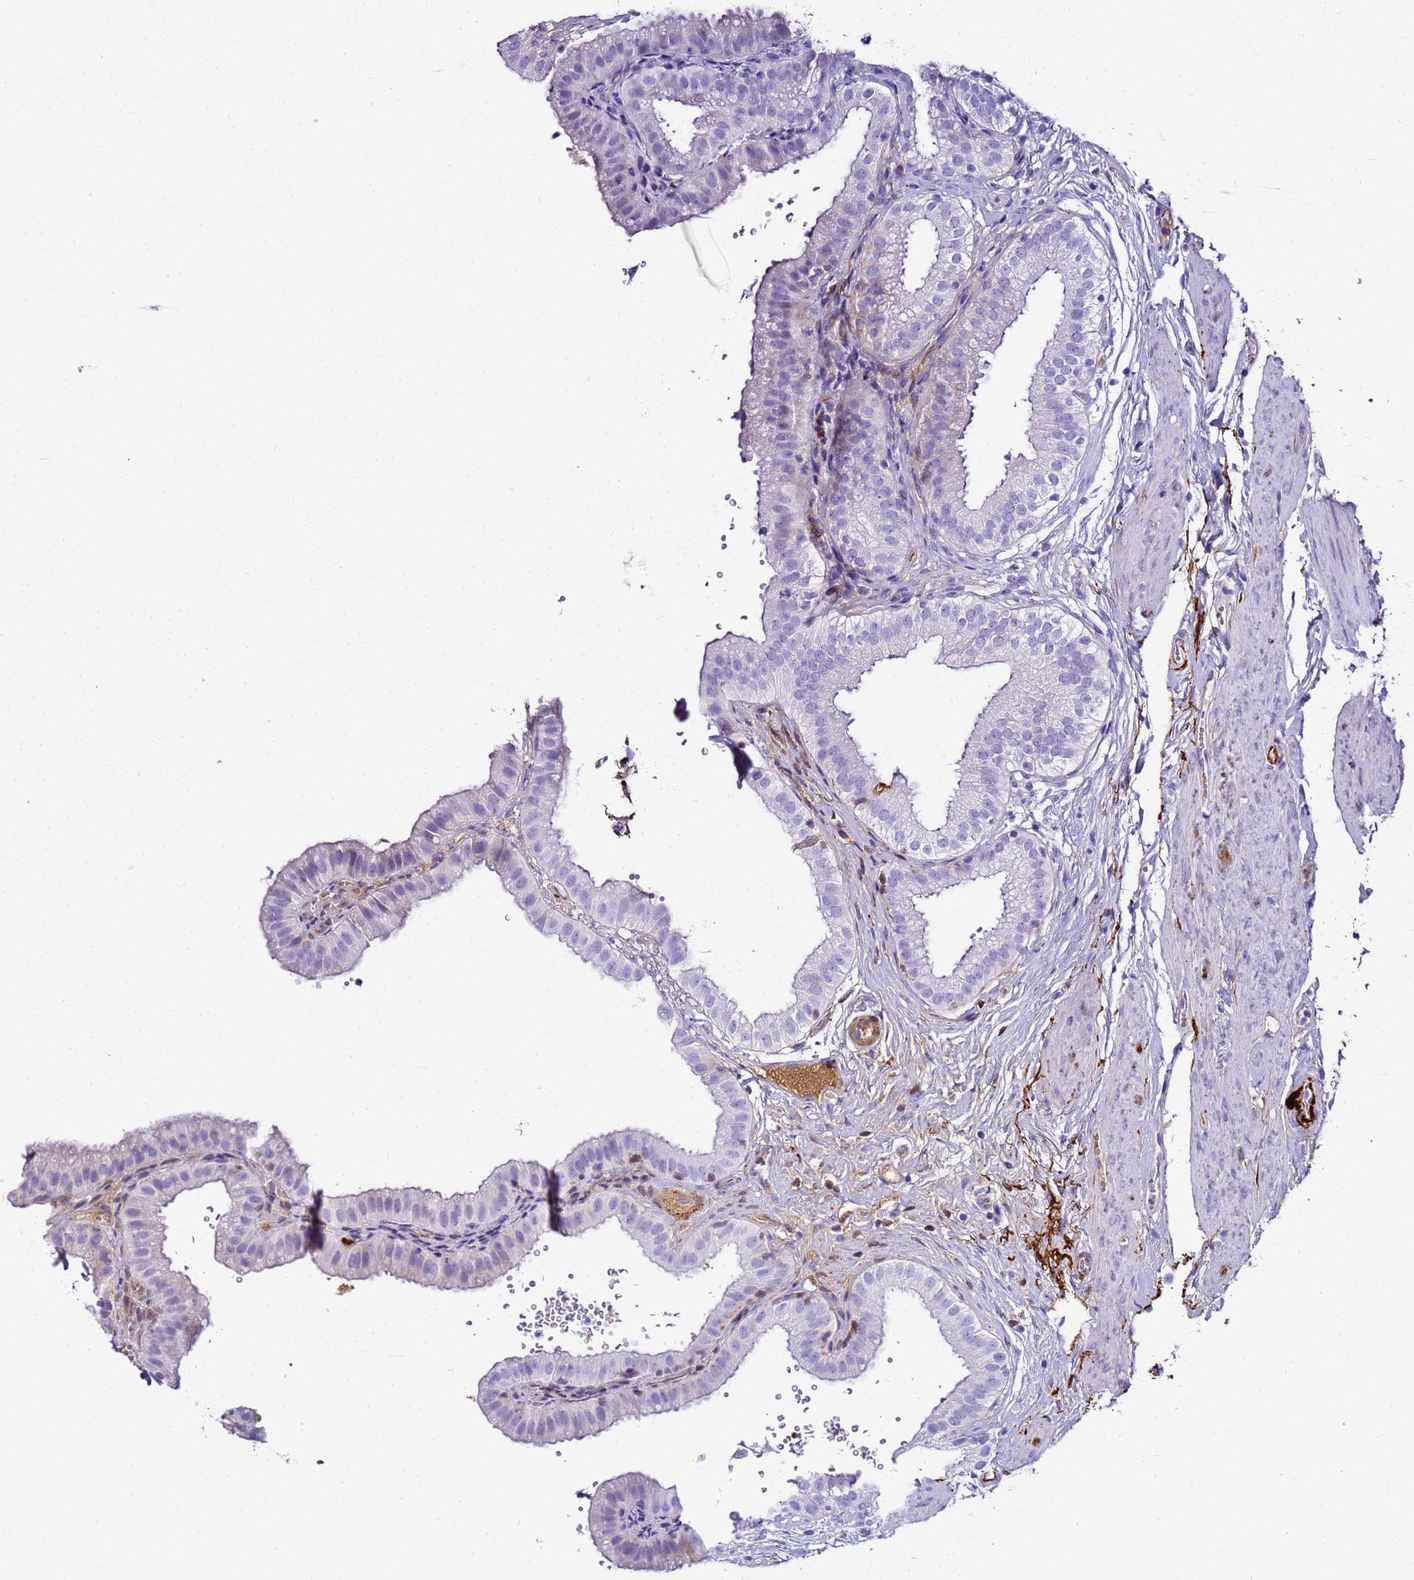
{"staining": {"intensity": "negative", "quantity": "none", "location": "none"}, "tissue": "gallbladder", "cell_type": "Glandular cells", "image_type": "normal", "snomed": [{"axis": "morphology", "description": "Normal tissue, NOS"}, {"axis": "topography", "description": "Gallbladder"}], "caption": "Human gallbladder stained for a protein using IHC reveals no staining in glandular cells.", "gene": "CFHR1", "patient": {"sex": "female", "age": 61}}